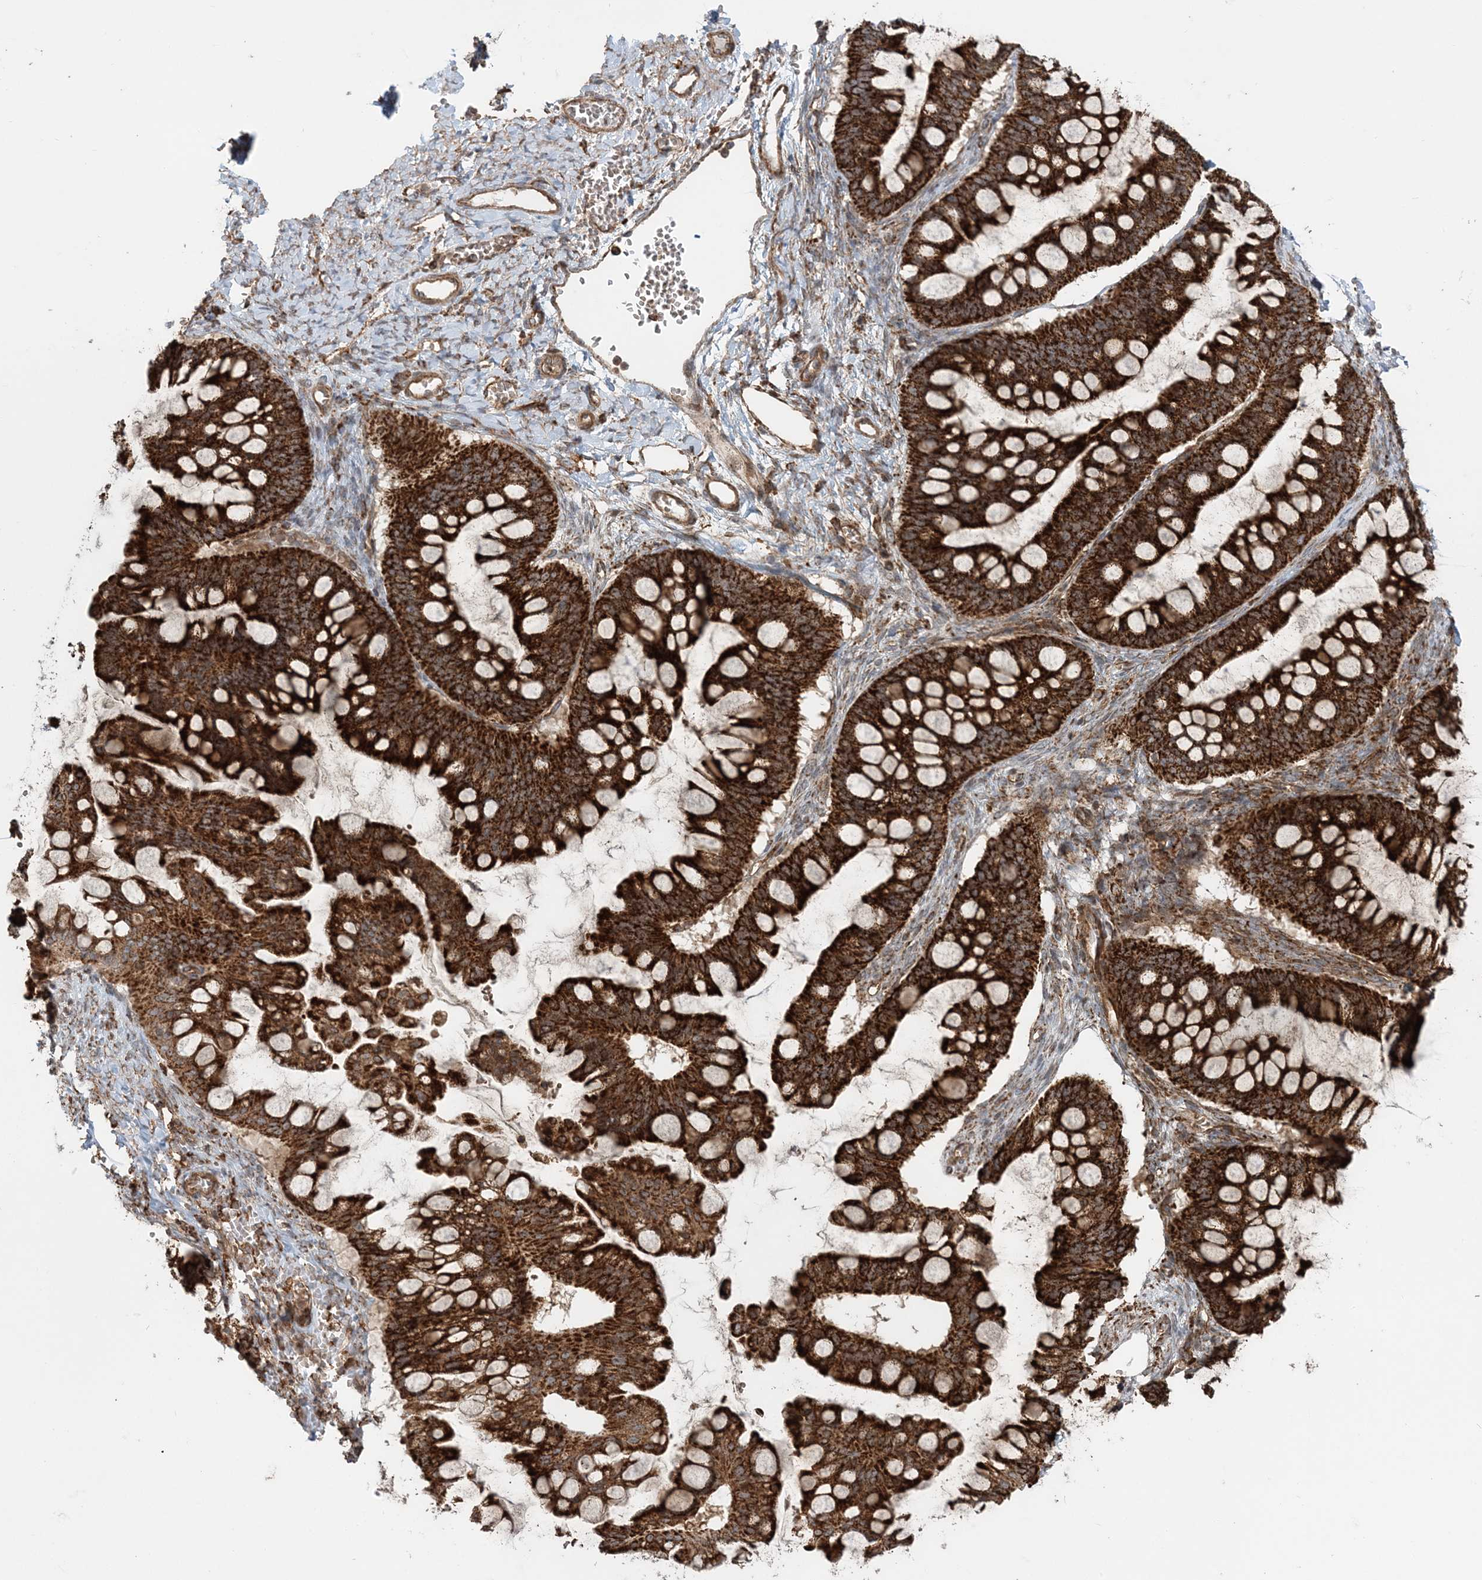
{"staining": {"intensity": "strong", "quantity": ">75%", "location": "cytoplasmic/membranous"}, "tissue": "ovarian cancer", "cell_type": "Tumor cells", "image_type": "cancer", "snomed": [{"axis": "morphology", "description": "Cystadenocarcinoma, mucinous, NOS"}, {"axis": "topography", "description": "Ovary"}], "caption": "IHC of human ovarian cancer shows high levels of strong cytoplasmic/membranous expression in about >75% of tumor cells. The staining was performed using DAB (3,3'-diaminobenzidine) to visualize the protein expression in brown, while the nuclei were stained in blue with hematoxylin (Magnification: 20x).", "gene": "LRPPRC", "patient": {"sex": "female", "age": 73}}